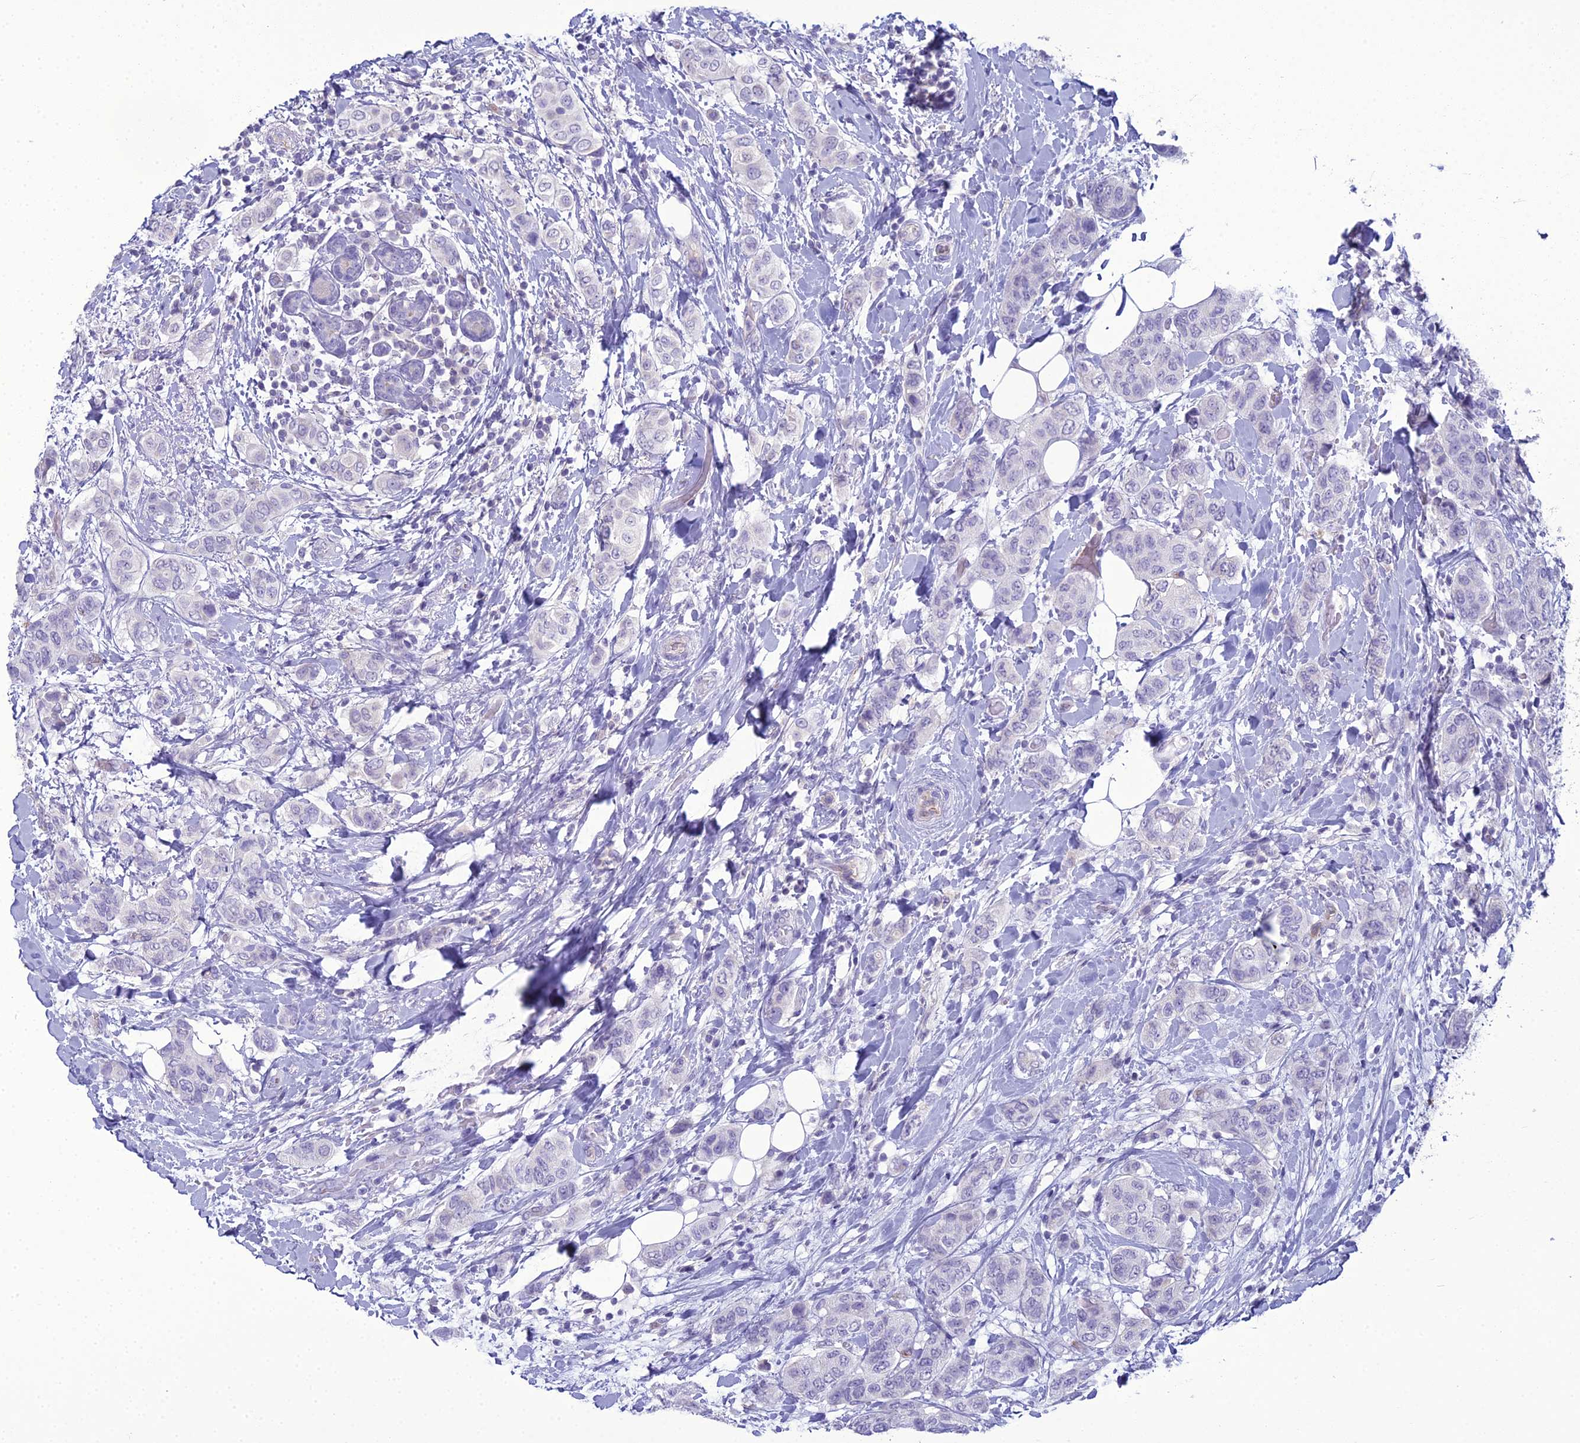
{"staining": {"intensity": "negative", "quantity": "none", "location": "none"}, "tissue": "breast cancer", "cell_type": "Tumor cells", "image_type": "cancer", "snomed": [{"axis": "morphology", "description": "Lobular carcinoma"}, {"axis": "topography", "description": "Breast"}], "caption": "DAB (3,3'-diaminobenzidine) immunohistochemical staining of human breast cancer (lobular carcinoma) exhibits no significant staining in tumor cells.", "gene": "ACE", "patient": {"sex": "female", "age": 51}}